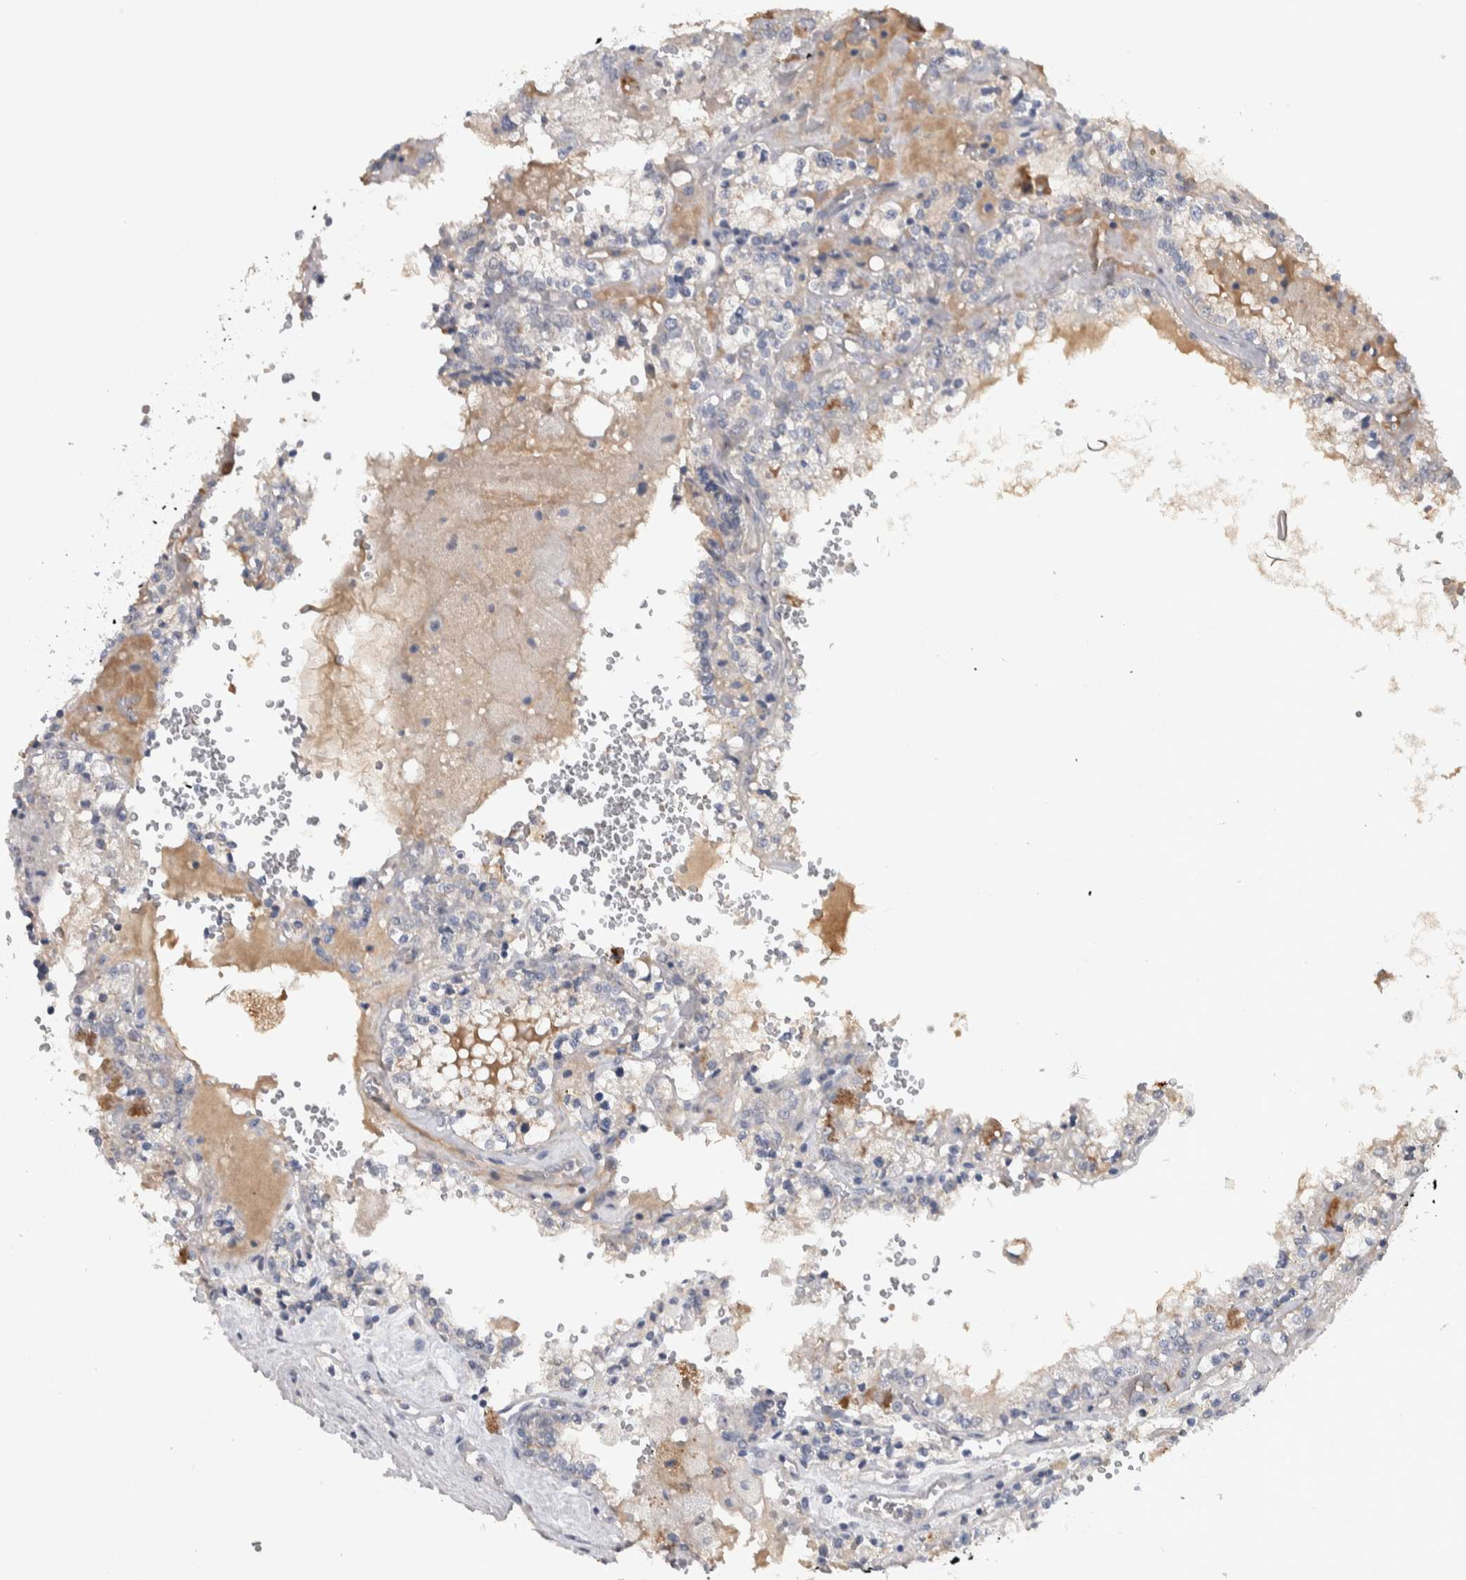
{"staining": {"intensity": "weak", "quantity": "<25%", "location": "cytoplasmic/membranous"}, "tissue": "renal cancer", "cell_type": "Tumor cells", "image_type": "cancer", "snomed": [{"axis": "morphology", "description": "Adenocarcinoma, NOS"}, {"axis": "topography", "description": "Kidney"}], "caption": "Human renal adenocarcinoma stained for a protein using IHC shows no positivity in tumor cells.", "gene": "TMEM102", "patient": {"sex": "female", "age": 56}}